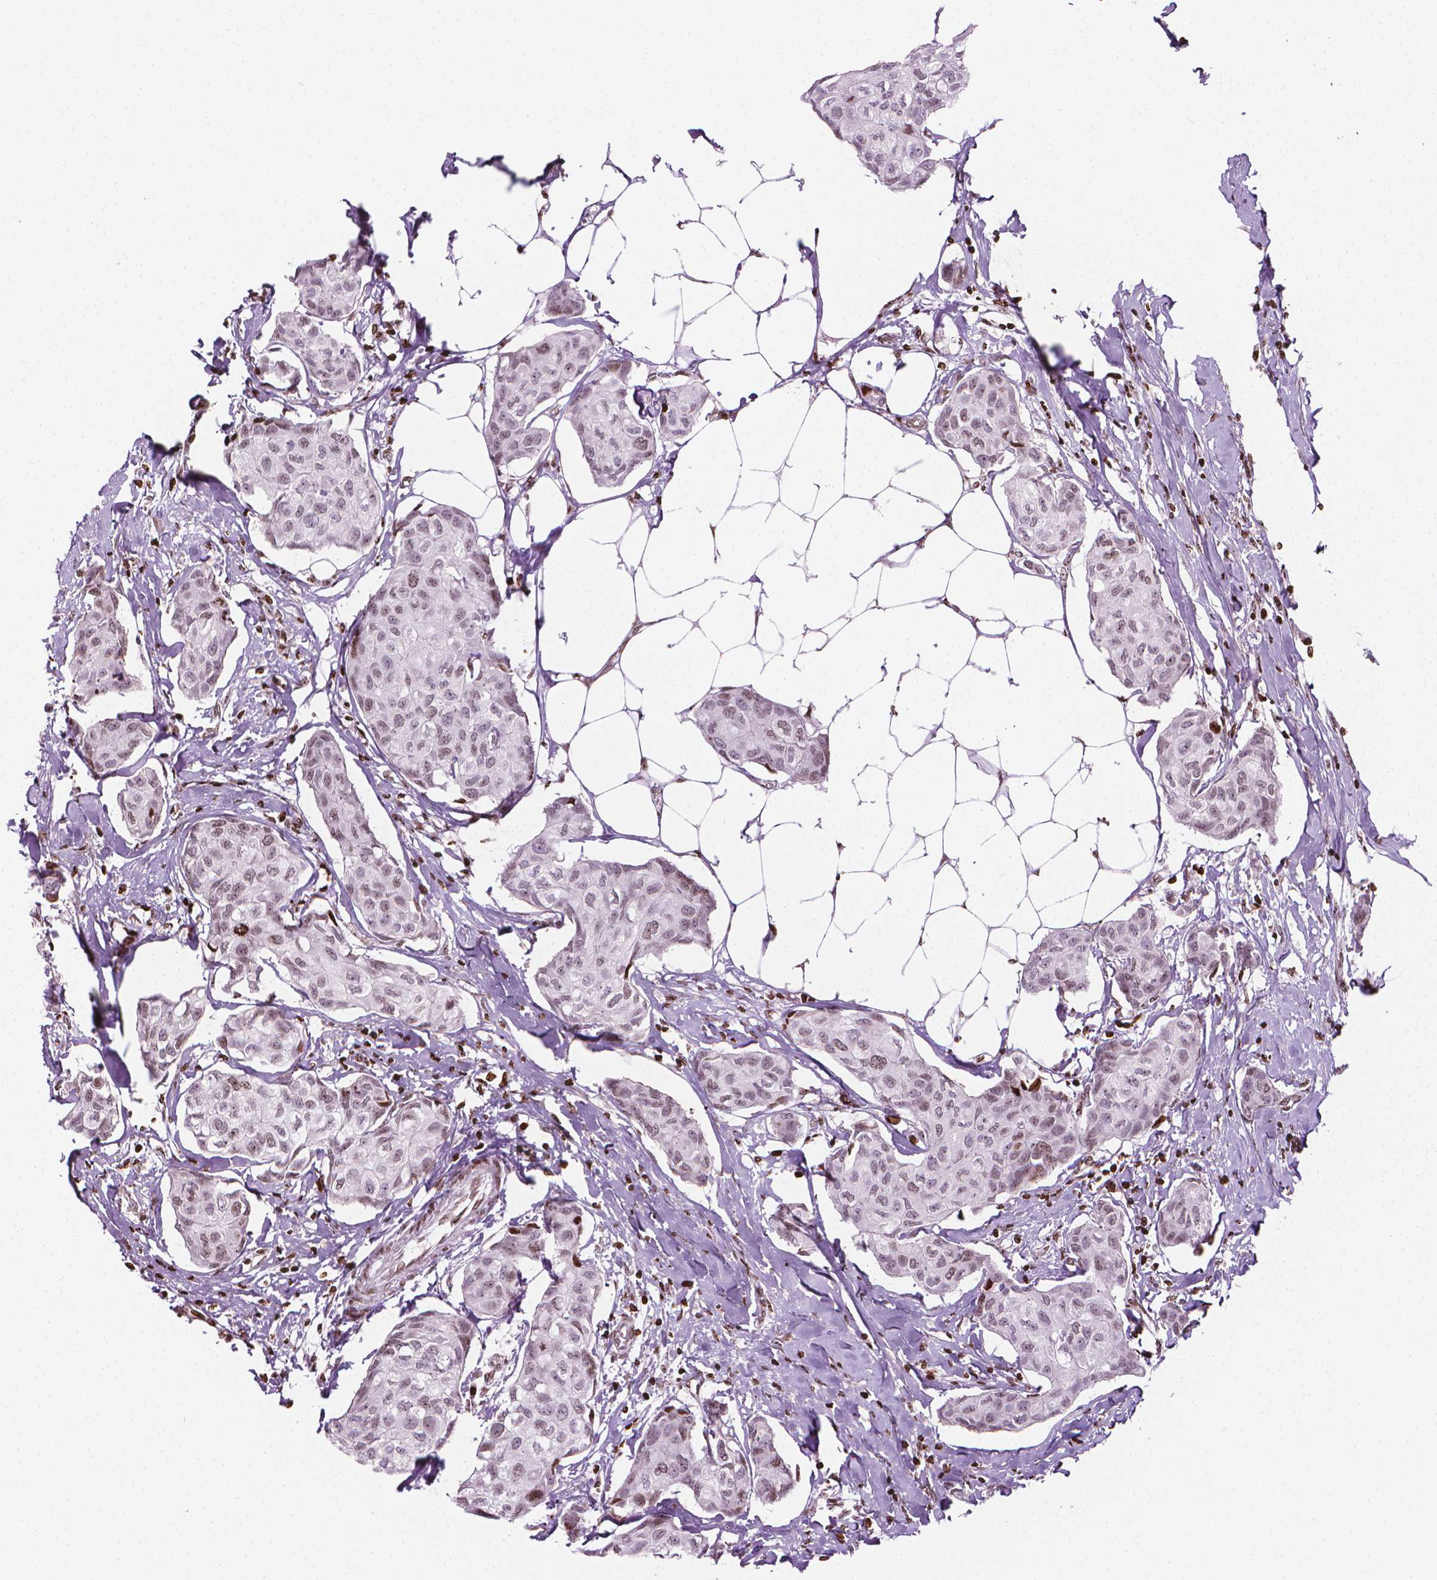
{"staining": {"intensity": "weak", "quantity": "25%-75%", "location": "nuclear"}, "tissue": "breast cancer", "cell_type": "Tumor cells", "image_type": "cancer", "snomed": [{"axis": "morphology", "description": "Duct carcinoma"}, {"axis": "topography", "description": "Breast"}], "caption": "Protein analysis of breast infiltrating ductal carcinoma tissue demonstrates weak nuclear expression in approximately 25%-75% of tumor cells.", "gene": "PIP4K2A", "patient": {"sex": "female", "age": 80}}